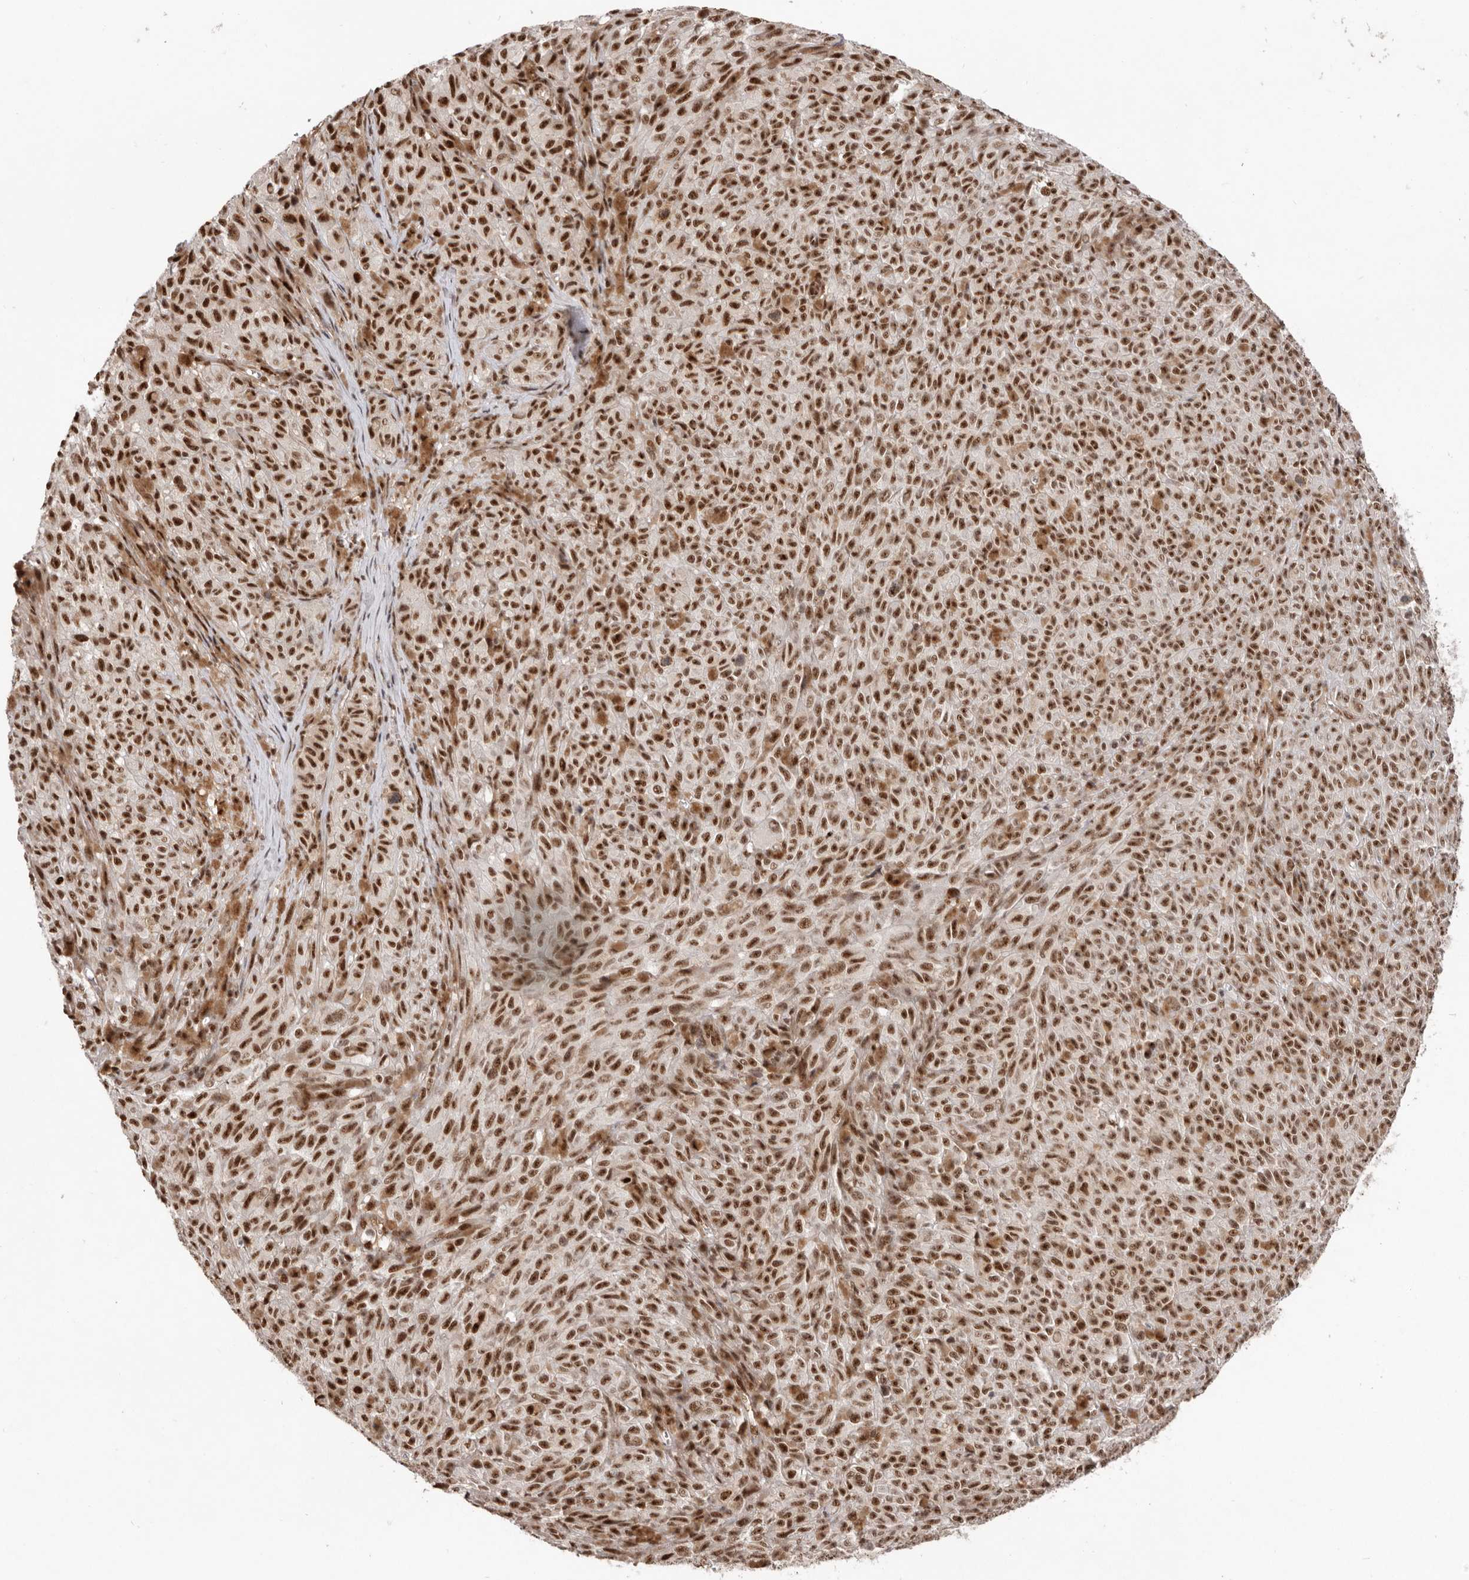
{"staining": {"intensity": "strong", "quantity": ">75%", "location": "nuclear"}, "tissue": "melanoma", "cell_type": "Tumor cells", "image_type": "cancer", "snomed": [{"axis": "morphology", "description": "Malignant melanoma, NOS"}, {"axis": "topography", "description": "Skin"}], "caption": "A histopathology image of human malignant melanoma stained for a protein reveals strong nuclear brown staining in tumor cells.", "gene": "CHTOP", "patient": {"sex": "female", "age": 82}}